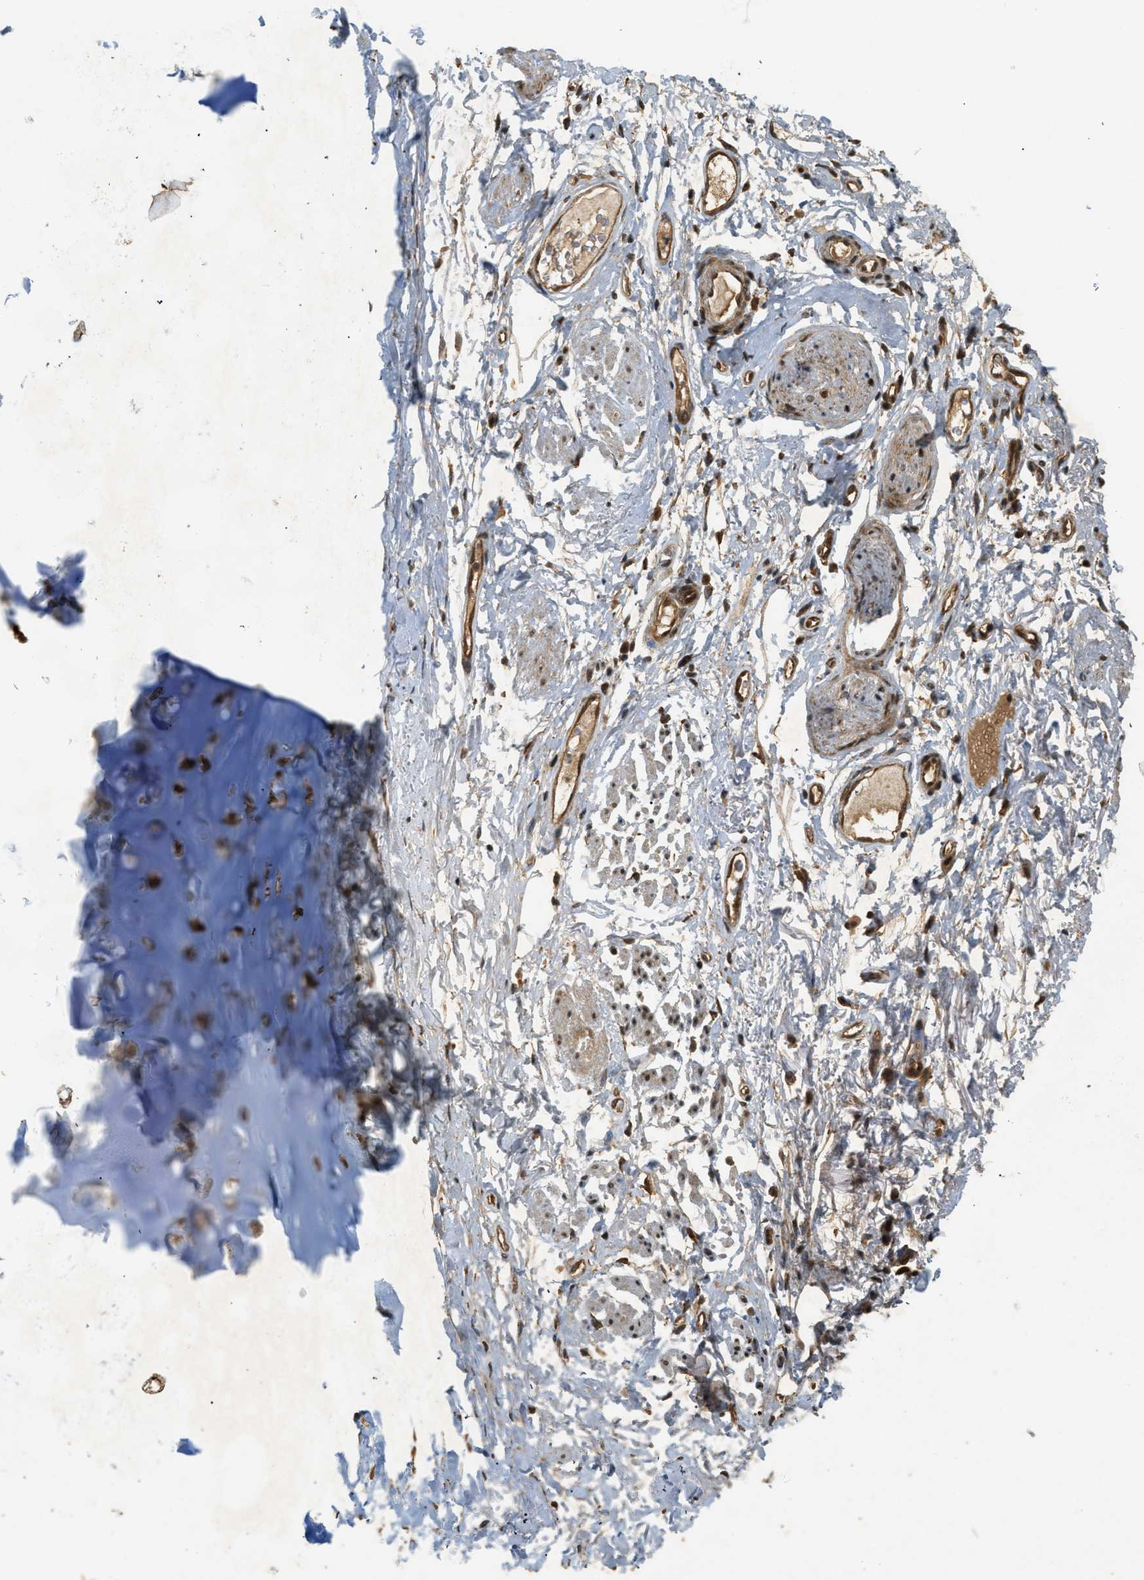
{"staining": {"intensity": "moderate", "quantity": ">75%", "location": "cytoplasmic/membranous,nuclear"}, "tissue": "adipose tissue", "cell_type": "Adipocytes", "image_type": "normal", "snomed": [{"axis": "morphology", "description": "Normal tissue, NOS"}, {"axis": "topography", "description": "Cartilage tissue"}, {"axis": "topography", "description": "Bronchus"}], "caption": "DAB (3,3'-diaminobenzidine) immunohistochemical staining of unremarkable adipose tissue exhibits moderate cytoplasmic/membranous,nuclear protein staining in approximately >75% of adipocytes. Nuclei are stained in blue.", "gene": "EIF2AK3", "patient": {"sex": "female", "age": 73}}